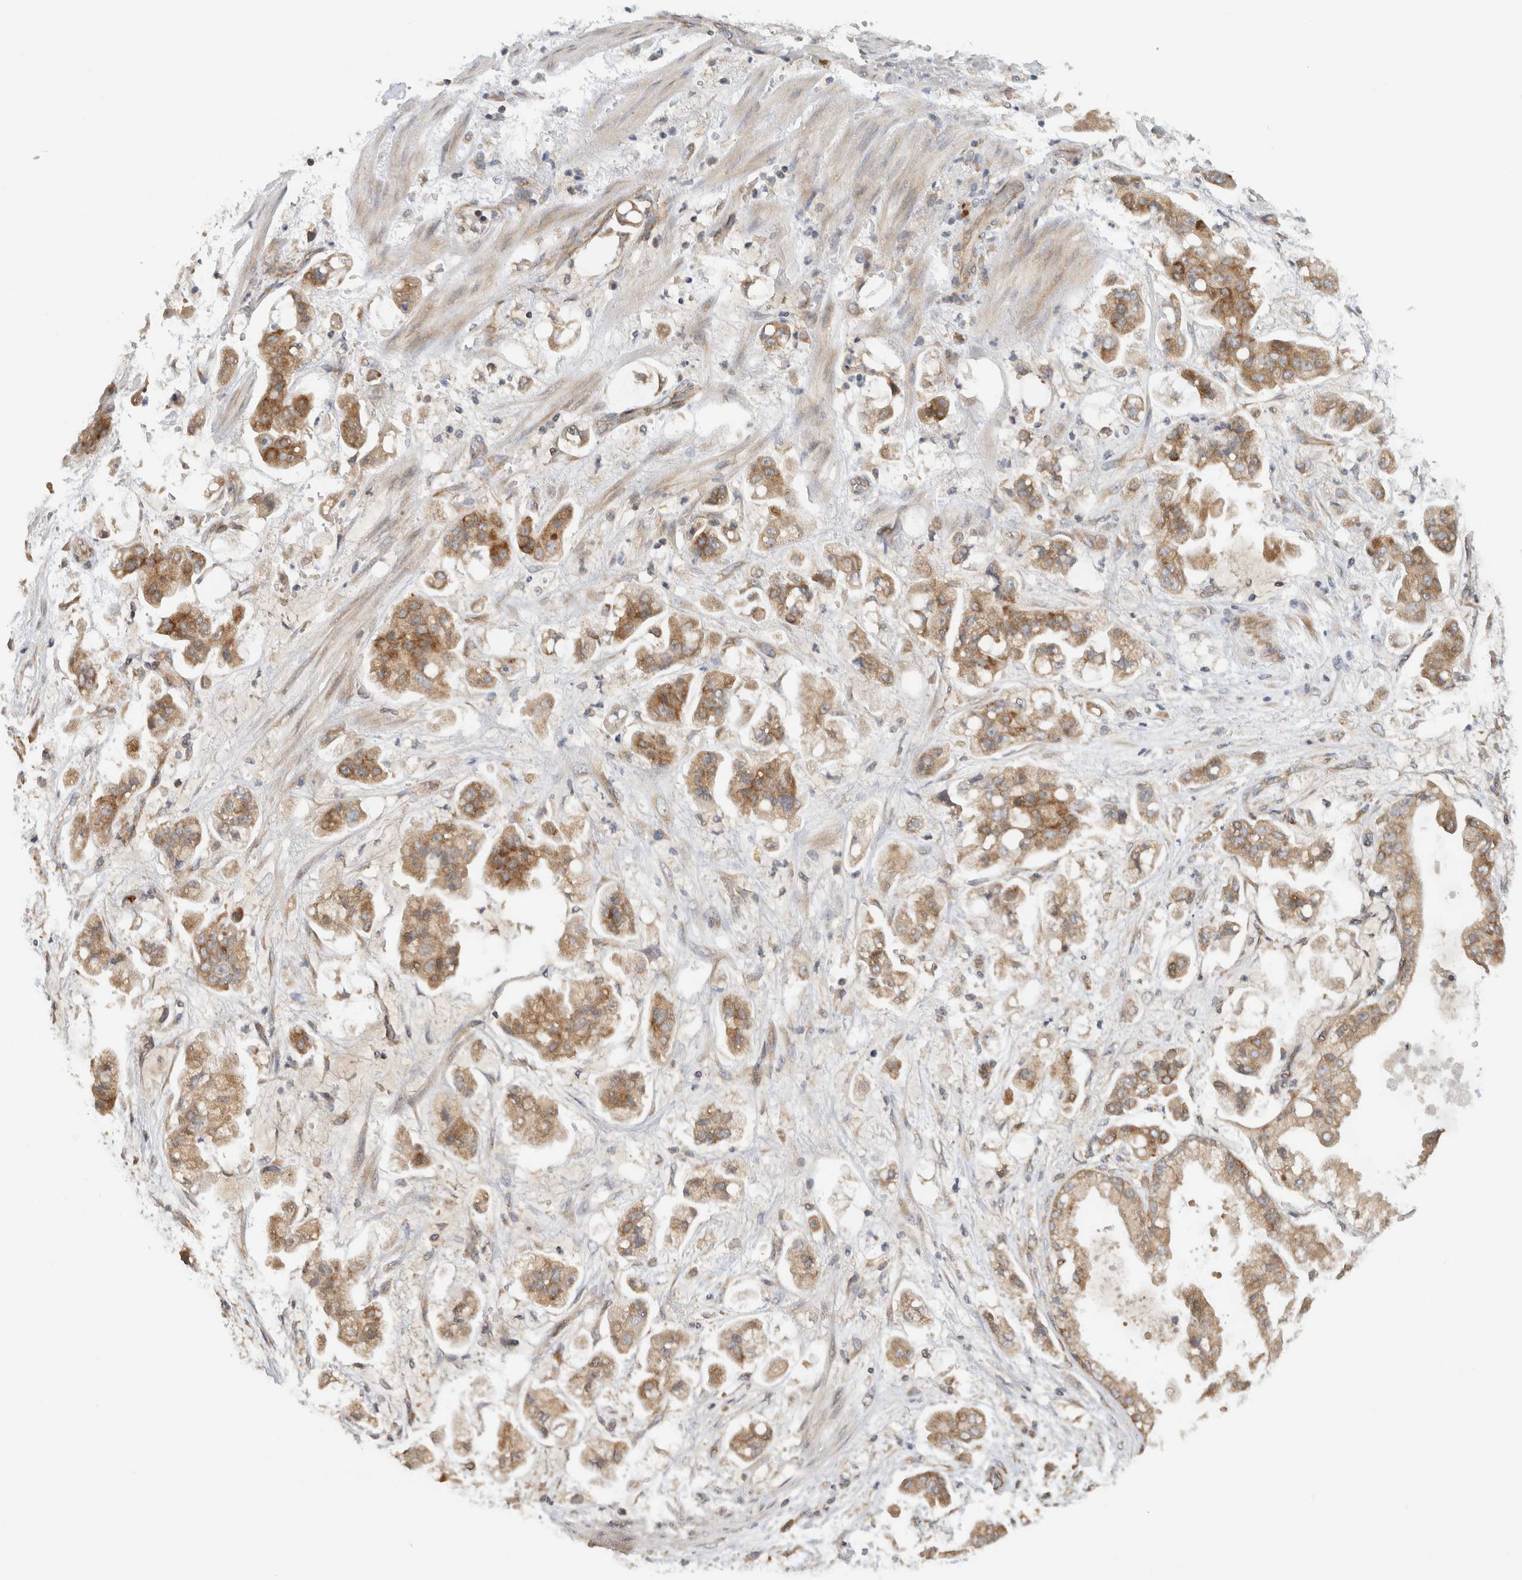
{"staining": {"intensity": "moderate", "quantity": ">75%", "location": "cytoplasmic/membranous"}, "tissue": "stomach cancer", "cell_type": "Tumor cells", "image_type": "cancer", "snomed": [{"axis": "morphology", "description": "Adenocarcinoma, NOS"}, {"axis": "topography", "description": "Stomach"}], "caption": "Protein staining demonstrates moderate cytoplasmic/membranous staining in approximately >75% of tumor cells in adenocarcinoma (stomach).", "gene": "PUM1", "patient": {"sex": "male", "age": 62}}